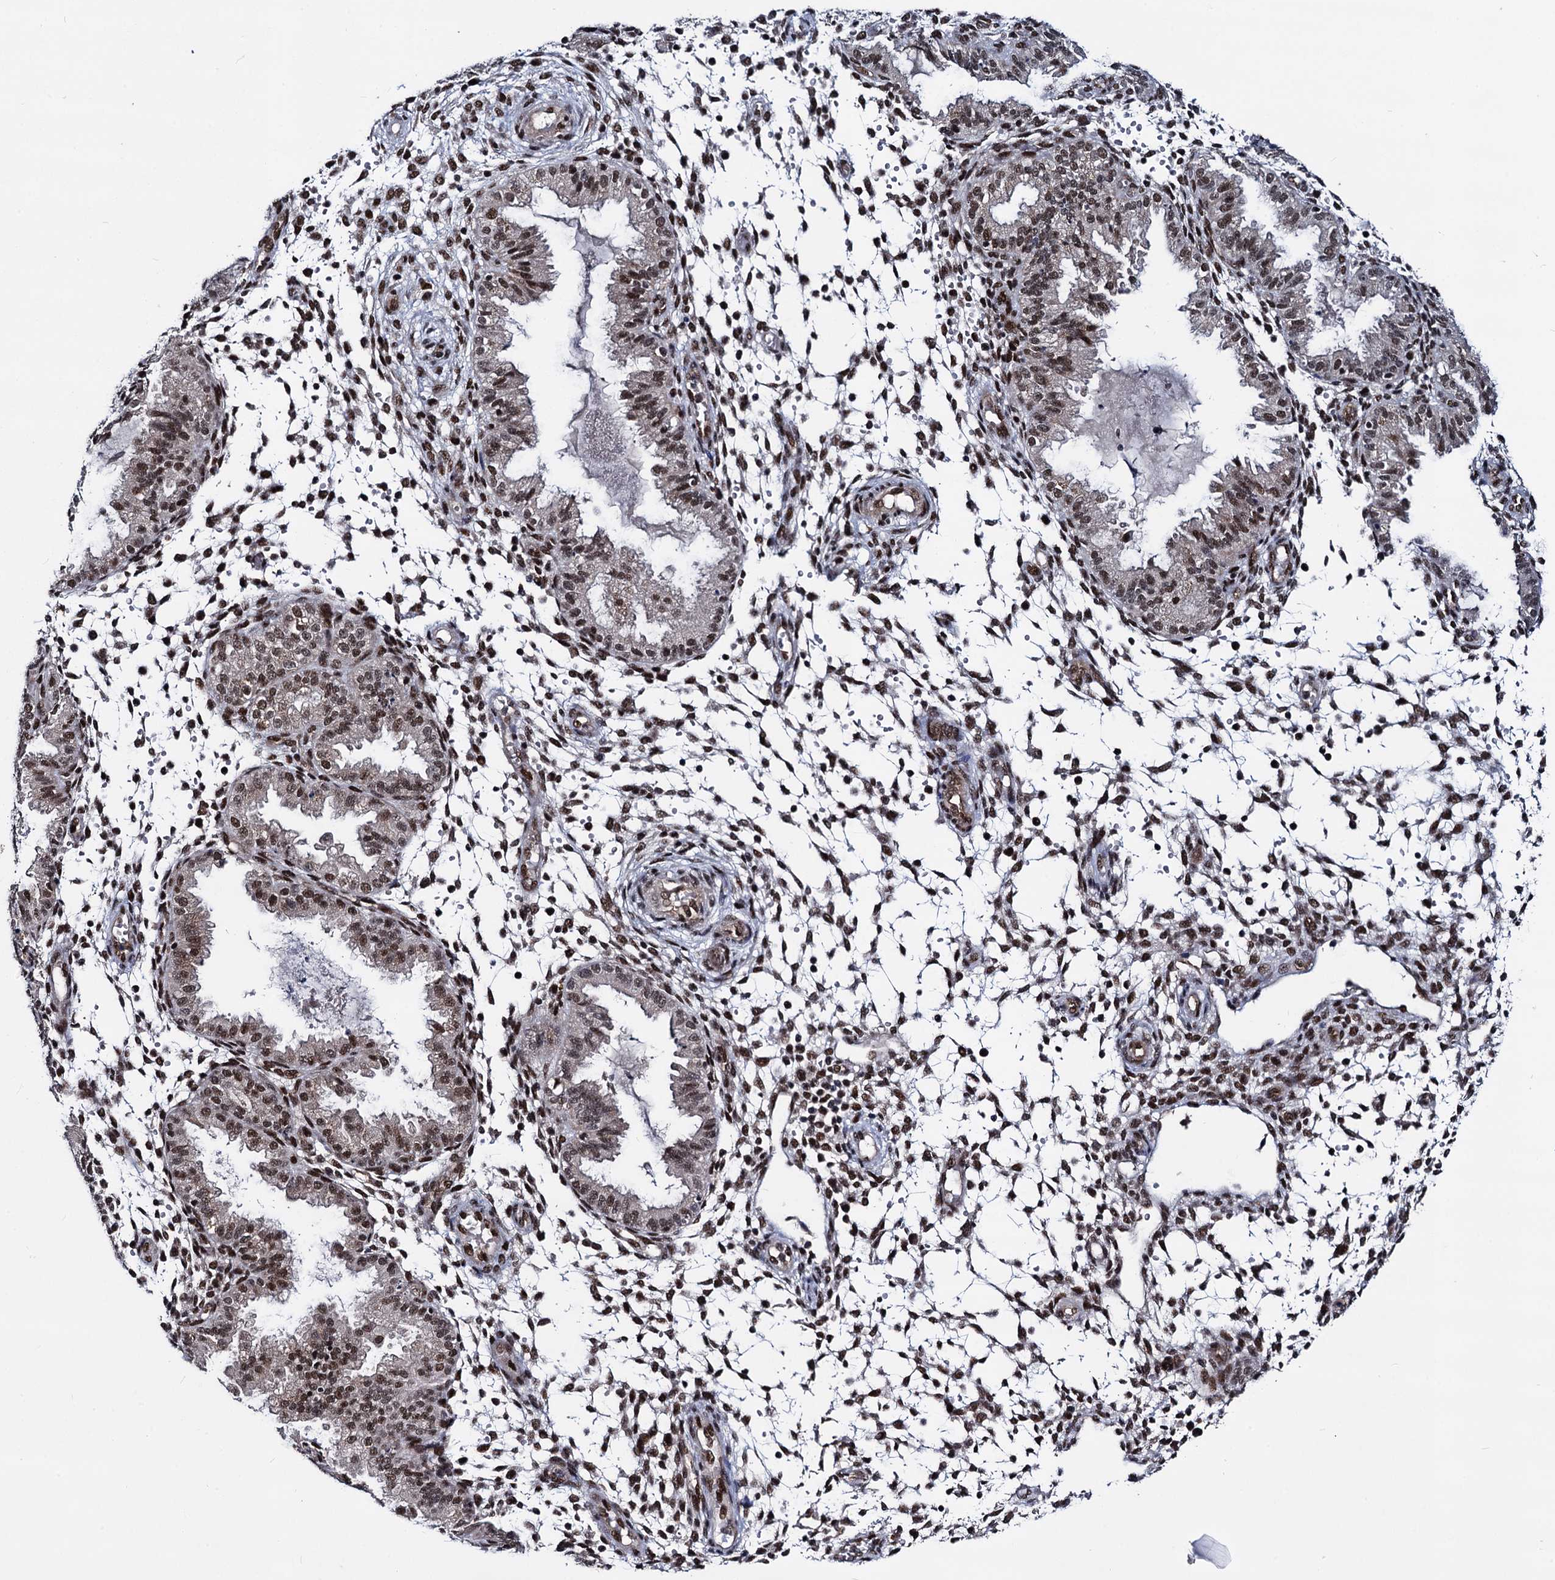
{"staining": {"intensity": "moderate", "quantity": "25%-75%", "location": "nuclear"}, "tissue": "endometrium", "cell_type": "Cells in endometrial stroma", "image_type": "normal", "snomed": [{"axis": "morphology", "description": "Normal tissue, NOS"}, {"axis": "topography", "description": "Endometrium"}], "caption": "Endometrium stained for a protein (brown) shows moderate nuclear positive staining in approximately 25%-75% of cells in endometrial stroma.", "gene": "GALNT11", "patient": {"sex": "female", "age": 33}}